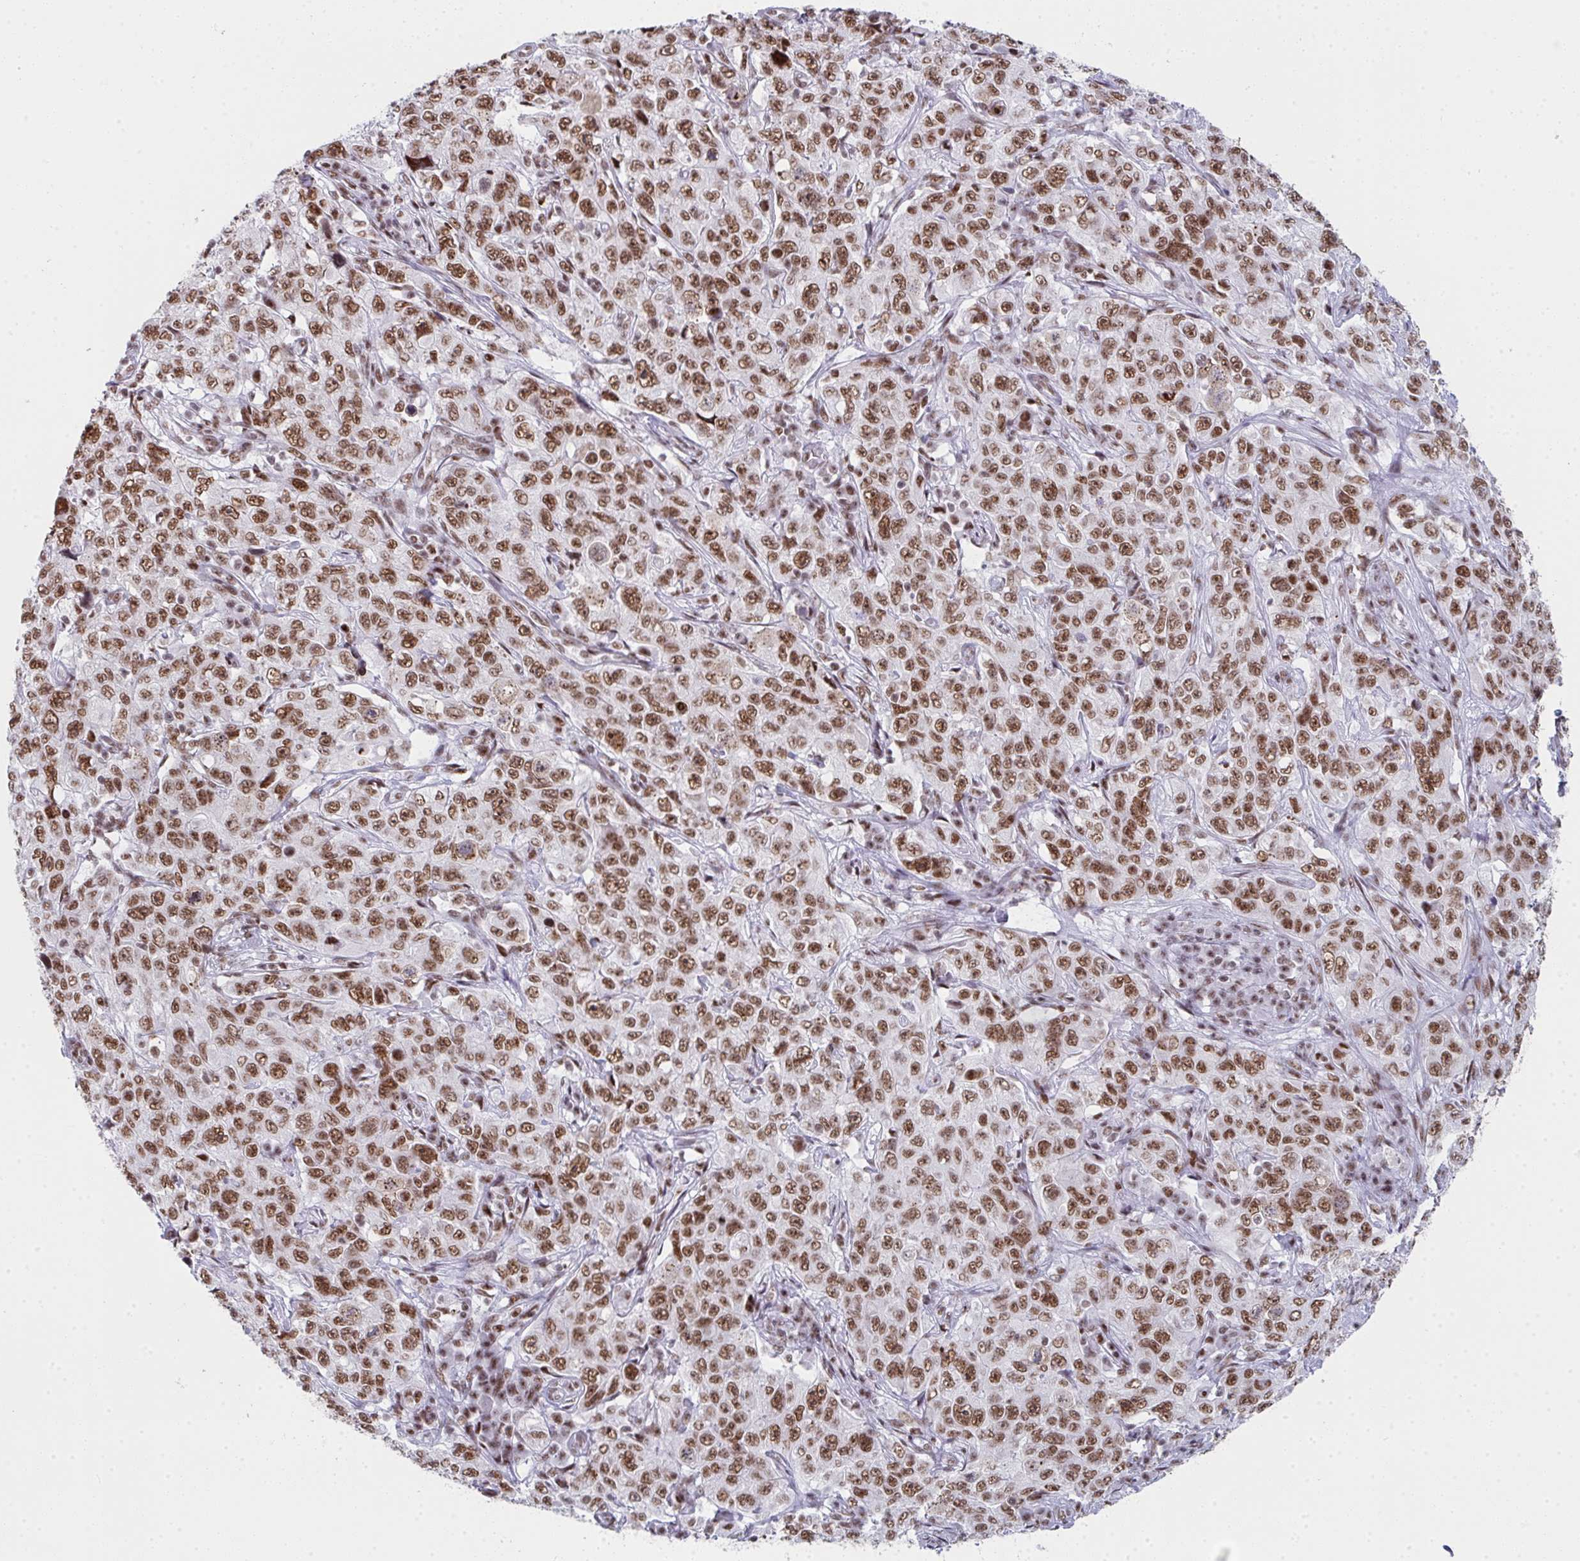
{"staining": {"intensity": "moderate", "quantity": ">75%", "location": "nuclear"}, "tissue": "pancreatic cancer", "cell_type": "Tumor cells", "image_type": "cancer", "snomed": [{"axis": "morphology", "description": "Adenocarcinoma, NOS"}, {"axis": "topography", "description": "Pancreas"}], "caption": "Immunohistochemistry histopathology image of pancreatic cancer (adenocarcinoma) stained for a protein (brown), which displays medium levels of moderate nuclear staining in about >75% of tumor cells.", "gene": "SNRNP70", "patient": {"sex": "male", "age": 68}}